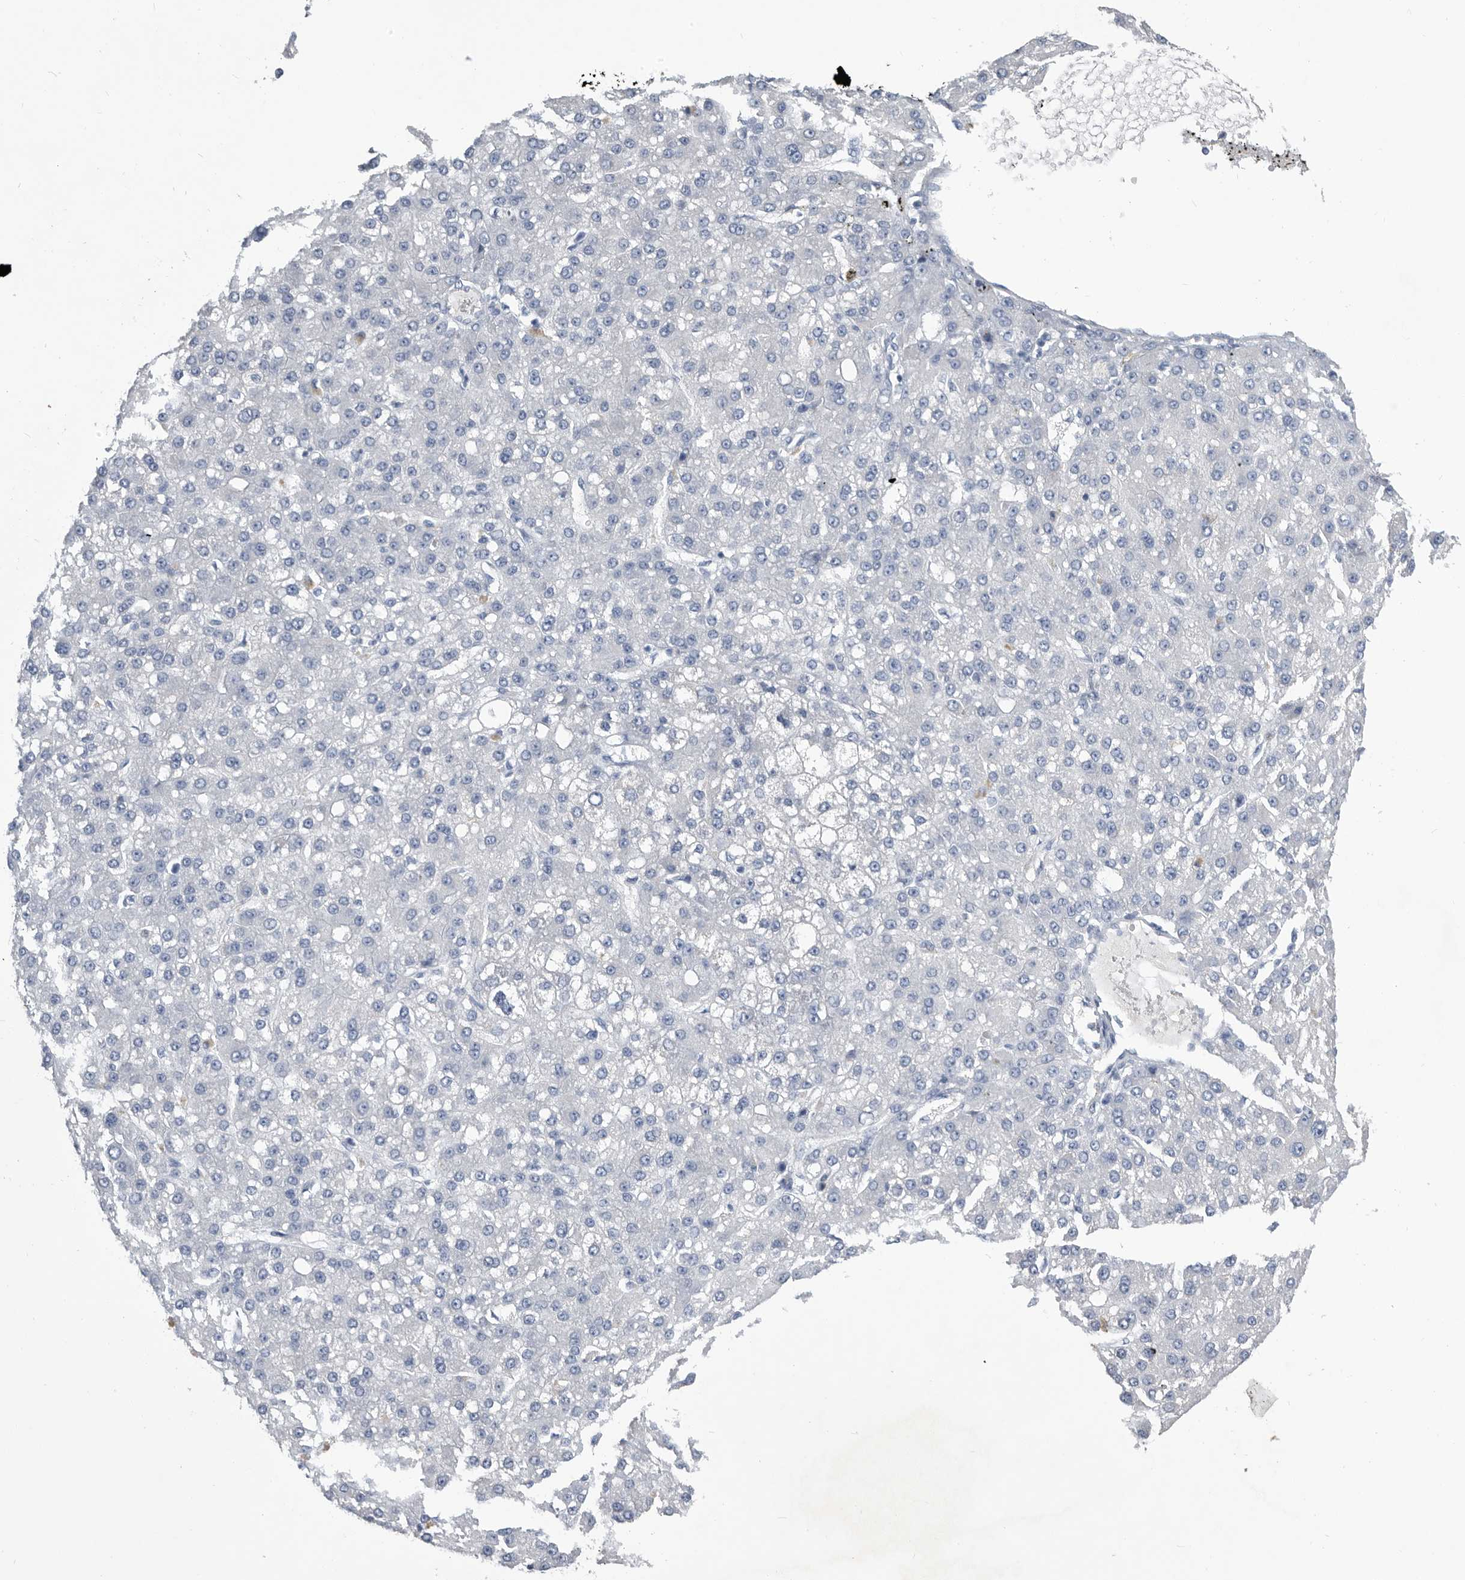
{"staining": {"intensity": "negative", "quantity": "none", "location": "none"}, "tissue": "liver cancer", "cell_type": "Tumor cells", "image_type": "cancer", "snomed": [{"axis": "morphology", "description": "Carcinoma, Hepatocellular, NOS"}, {"axis": "topography", "description": "Liver"}], "caption": "Tumor cells show no significant positivity in liver cancer.", "gene": "BTBD6", "patient": {"sex": "male", "age": 67}}